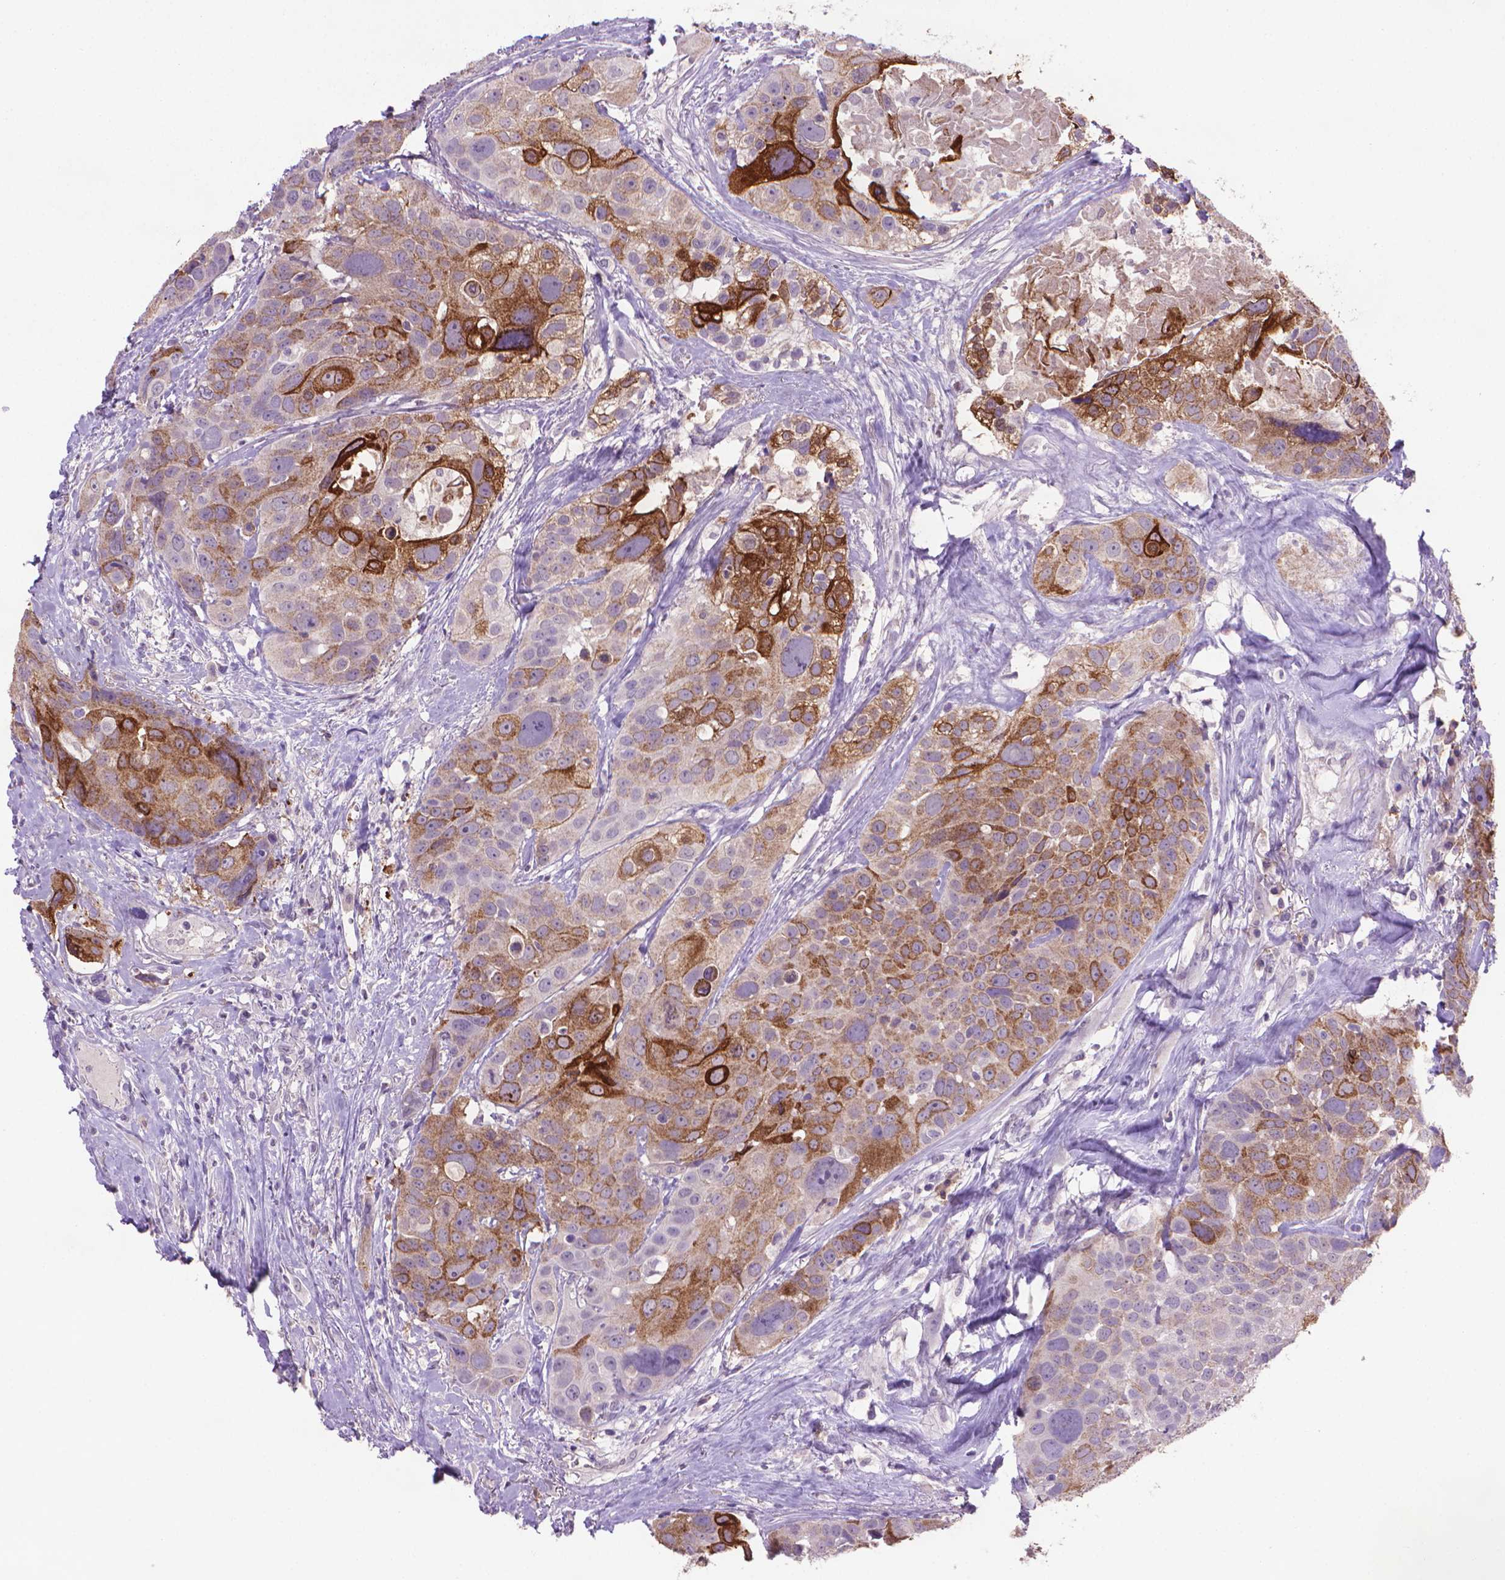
{"staining": {"intensity": "strong", "quantity": "25%-75%", "location": "cytoplasmic/membranous"}, "tissue": "head and neck cancer", "cell_type": "Tumor cells", "image_type": "cancer", "snomed": [{"axis": "morphology", "description": "Squamous cell carcinoma, NOS"}, {"axis": "topography", "description": "Oral tissue"}, {"axis": "topography", "description": "Head-Neck"}], "caption": "Head and neck squamous cell carcinoma was stained to show a protein in brown. There is high levels of strong cytoplasmic/membranous positivity in about 25%-75% of tumor cells.", "gene": "MUC1", "patient": {"sex": "male", "age": 56}}